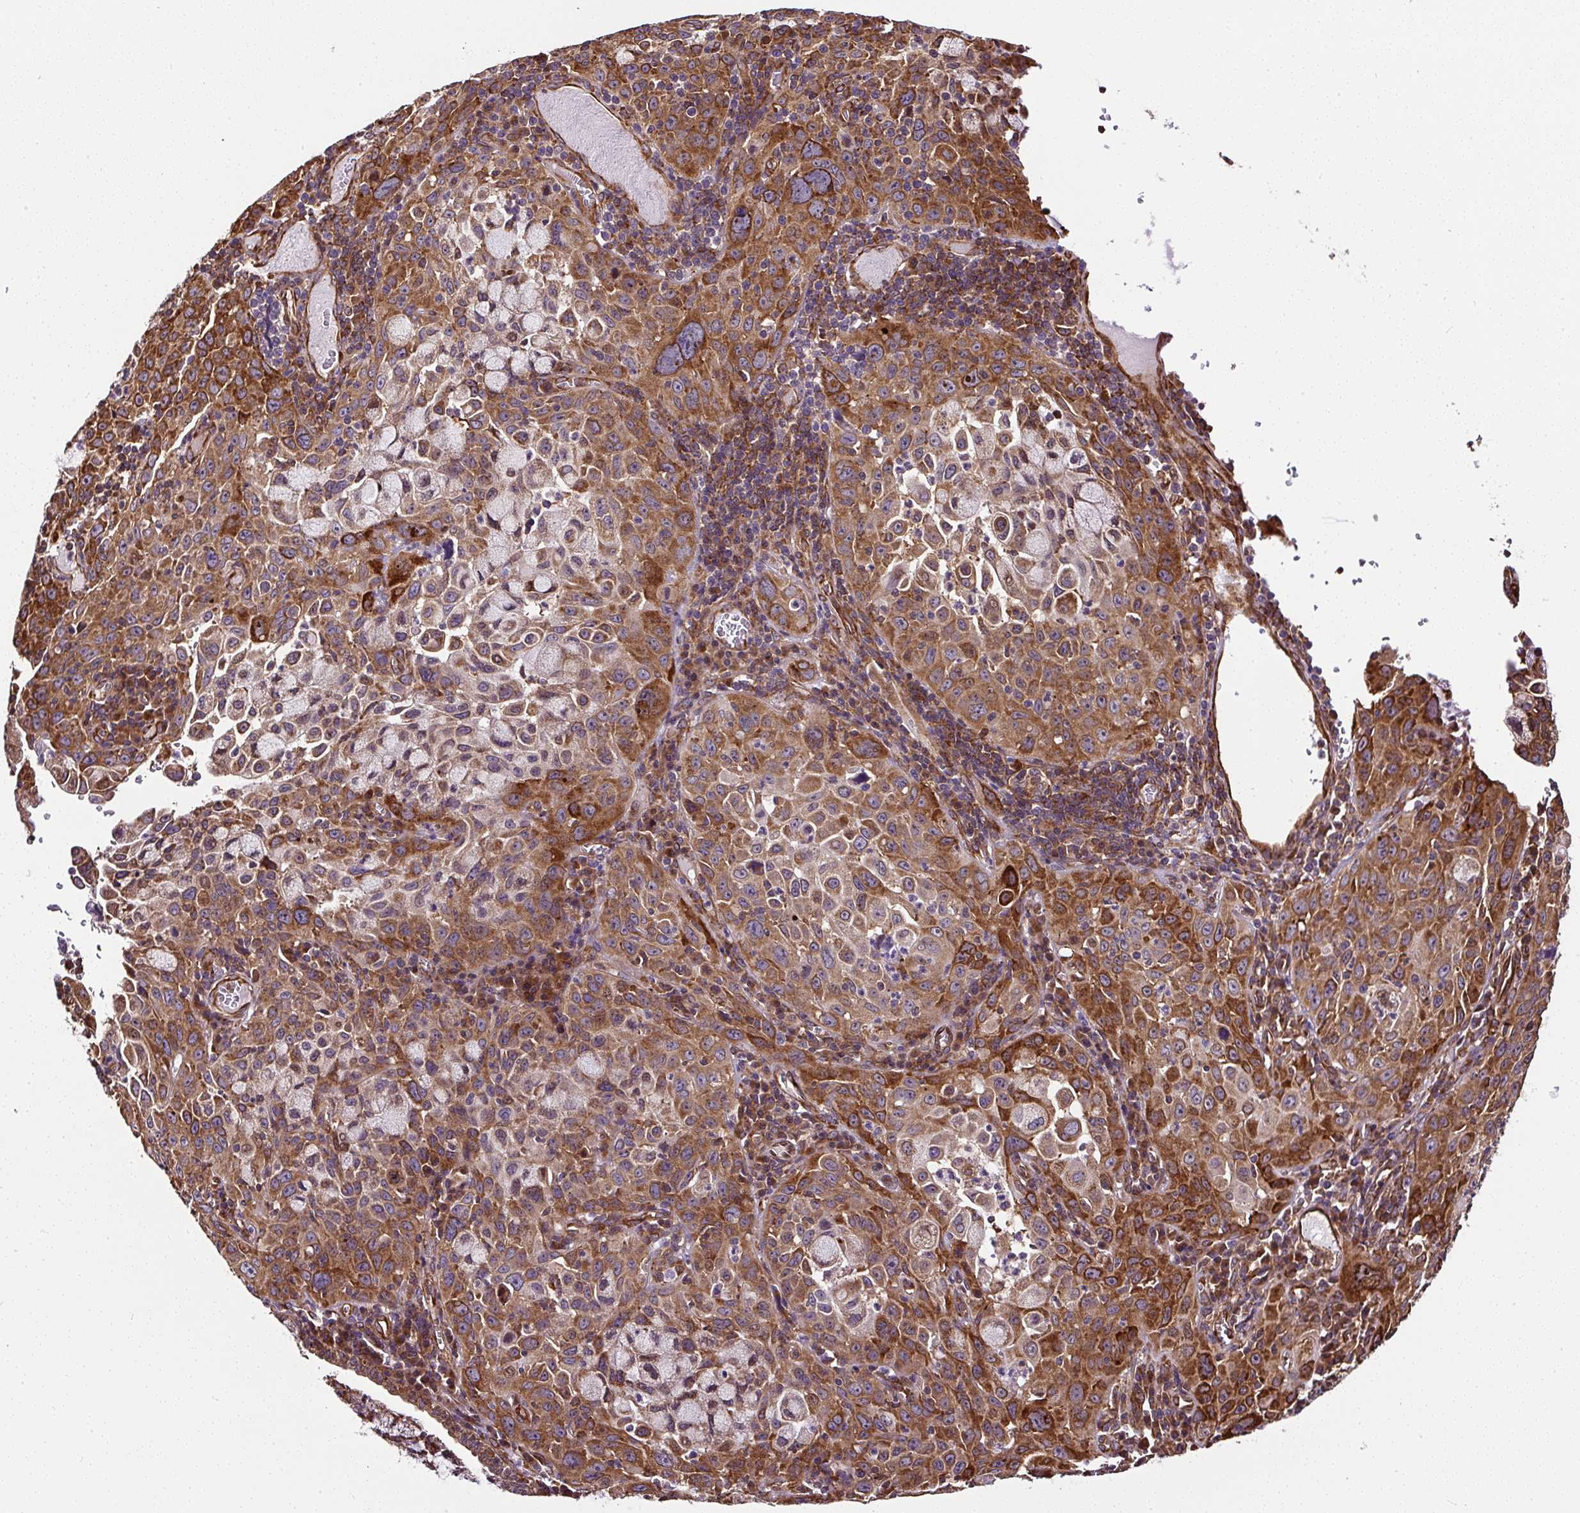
{"staining": {"intensity": "moderate", "quantity": ">75%", "location": "cytoplasmic/membranous"}, "tissue": "cervical cancer", "cell_type": "Tumor cells", "image_type": "cancer", "snomed": [{"axis": "morphology", "description": "Squamous cell carcinoma, NOS"}, {"axis": "topography", "description": "Cervix"}], "caption": "Immunohistochemistry of human cervical cancer reveals medium levels of moderate cytoplasmic/membranous positivity in approximately >75% of tumor cells.", "gene": "KDM4E", "patient": {"sex": "female", "age": 42}}